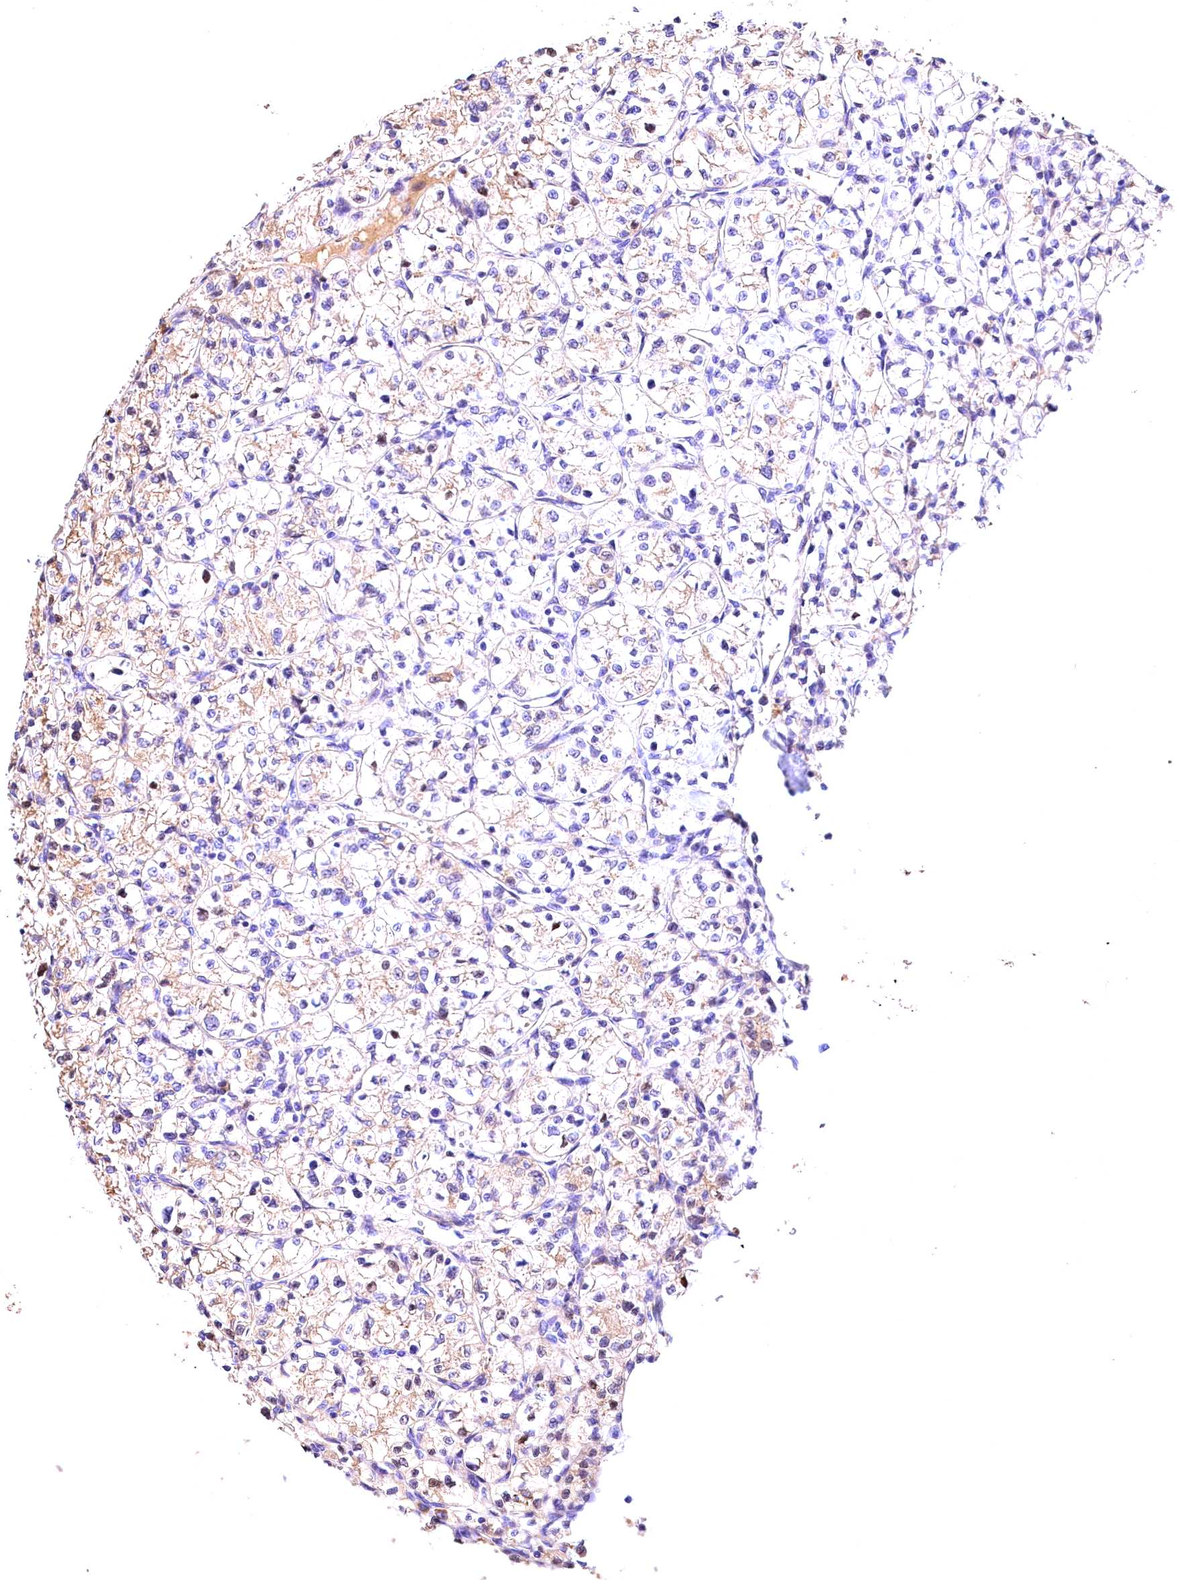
{"staining": {"intensity": "negative", "quantity": "none", "location": "none"}, "tissue": "renal cancer", "cell_type": "Tumor cells", "image_type": "cancer", "snomed": [{"axis": "morphology", "description": "Adenocarcinoma, NOS"}, {"axis": "topography", "description": "Kidney"}], "caption": "A histopathology image of renal adenocarcinoma stained for a protein displays no brown staining in tumor cells. (Immunohistochemistry (ihc), brightfield microscopy, high magnification).", "gene": "ARMC6", "patient": {"sex": "female", "age": 64}}